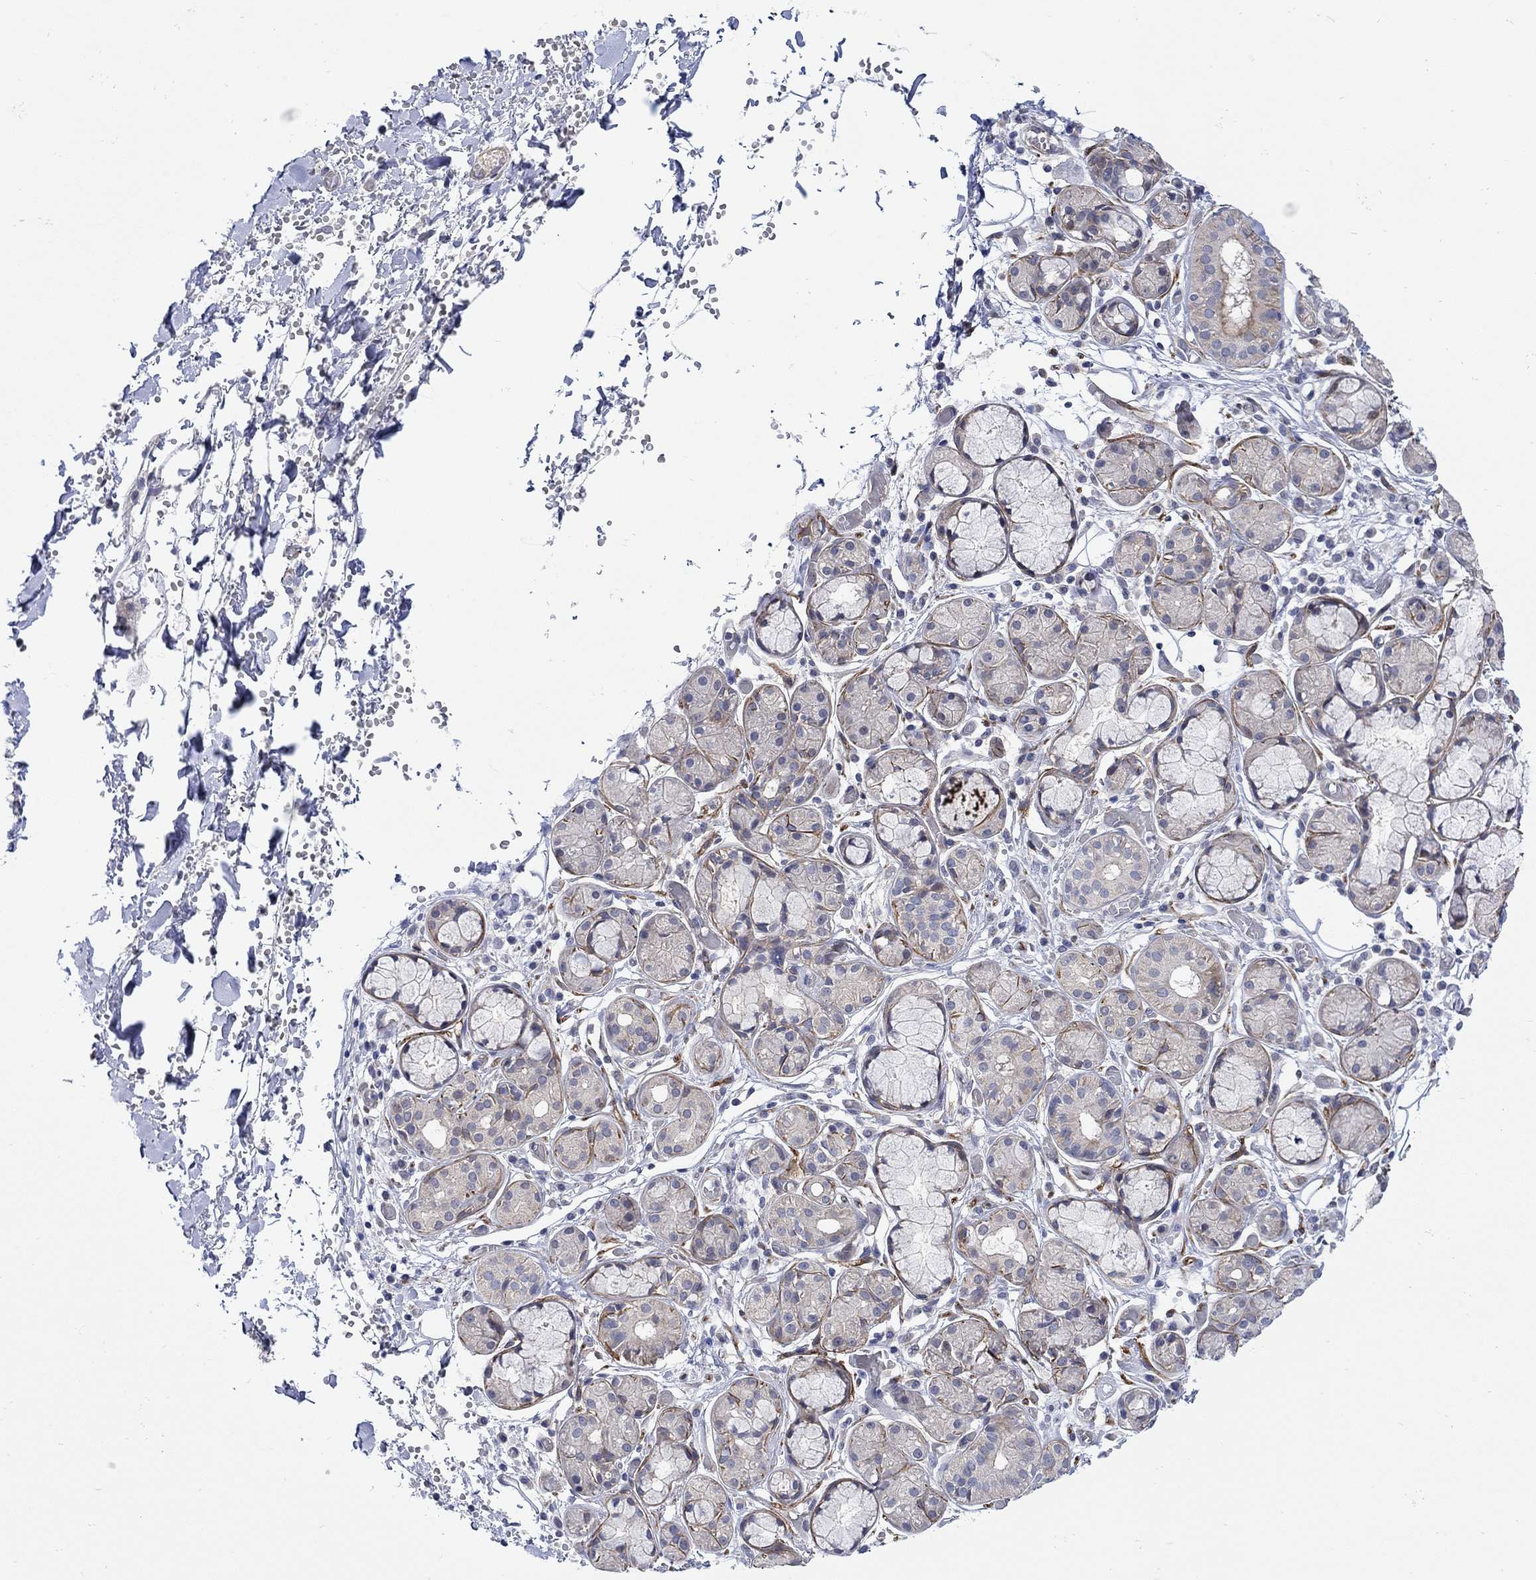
{"staining": {"intensity": "moderate", "quantity": "<25%", "location": "cytoplasmic/membranous"}, "tissue": "salivary gland", "cell_type": "Glandular cells", "image_type": "normal", "snomed": [{"axis": "morphology", "description": "Normal tissue, NOS"}, {"axis": "topography", "description": "Salivary gland"}, {"axis": "topography", "description": "Peripheral nerve tissue"}], "caption": "Salivary gland stained with a brown dye displays moderate cytoplasmic/membranous positive expression in approximately <25% of glandular cells.", "gene": "SCN7A", "patient": {"sex": "male", "age": 71}}